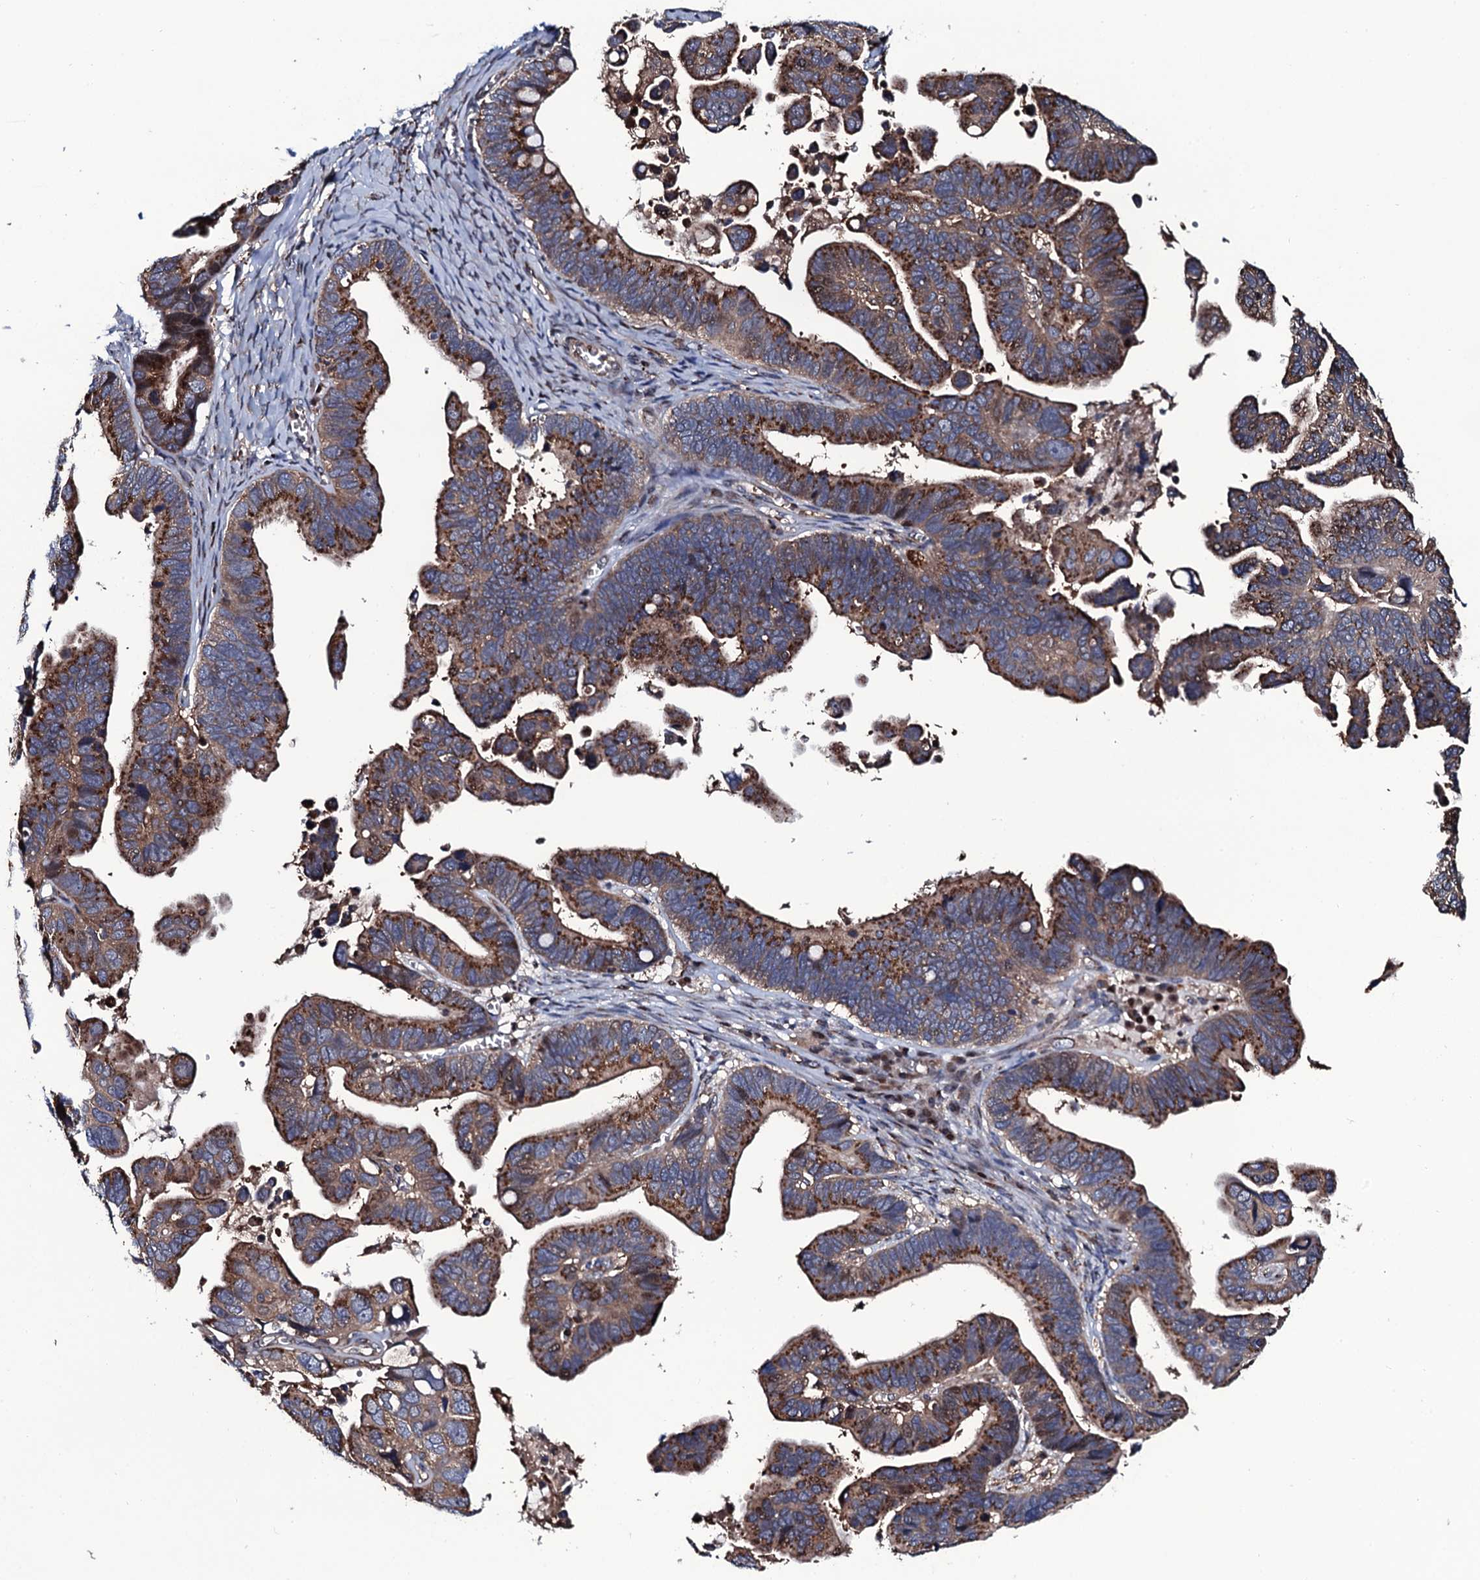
{"staining": {"intensity": "moderate", "quantity": ">75%", "location": "cytoplasmic/membranous"}, "tissue": "ovarian cancer", "cell_type": "Tumor cells", "image_type": "cancer", "snomed": [{"axis": "morphology", "description": "Cystadenocarcinoma, serous, NOS"}, {"axis": "topography", "description": "Ovary"}], "caption": "Immunohistochemical staining of human ovarian cancer shows moderate cytoplasmic/membranous protein staining in about >75% of tumor cells.", "gene": "PLET1", "patient": {"sex": "female", "age": 56}}